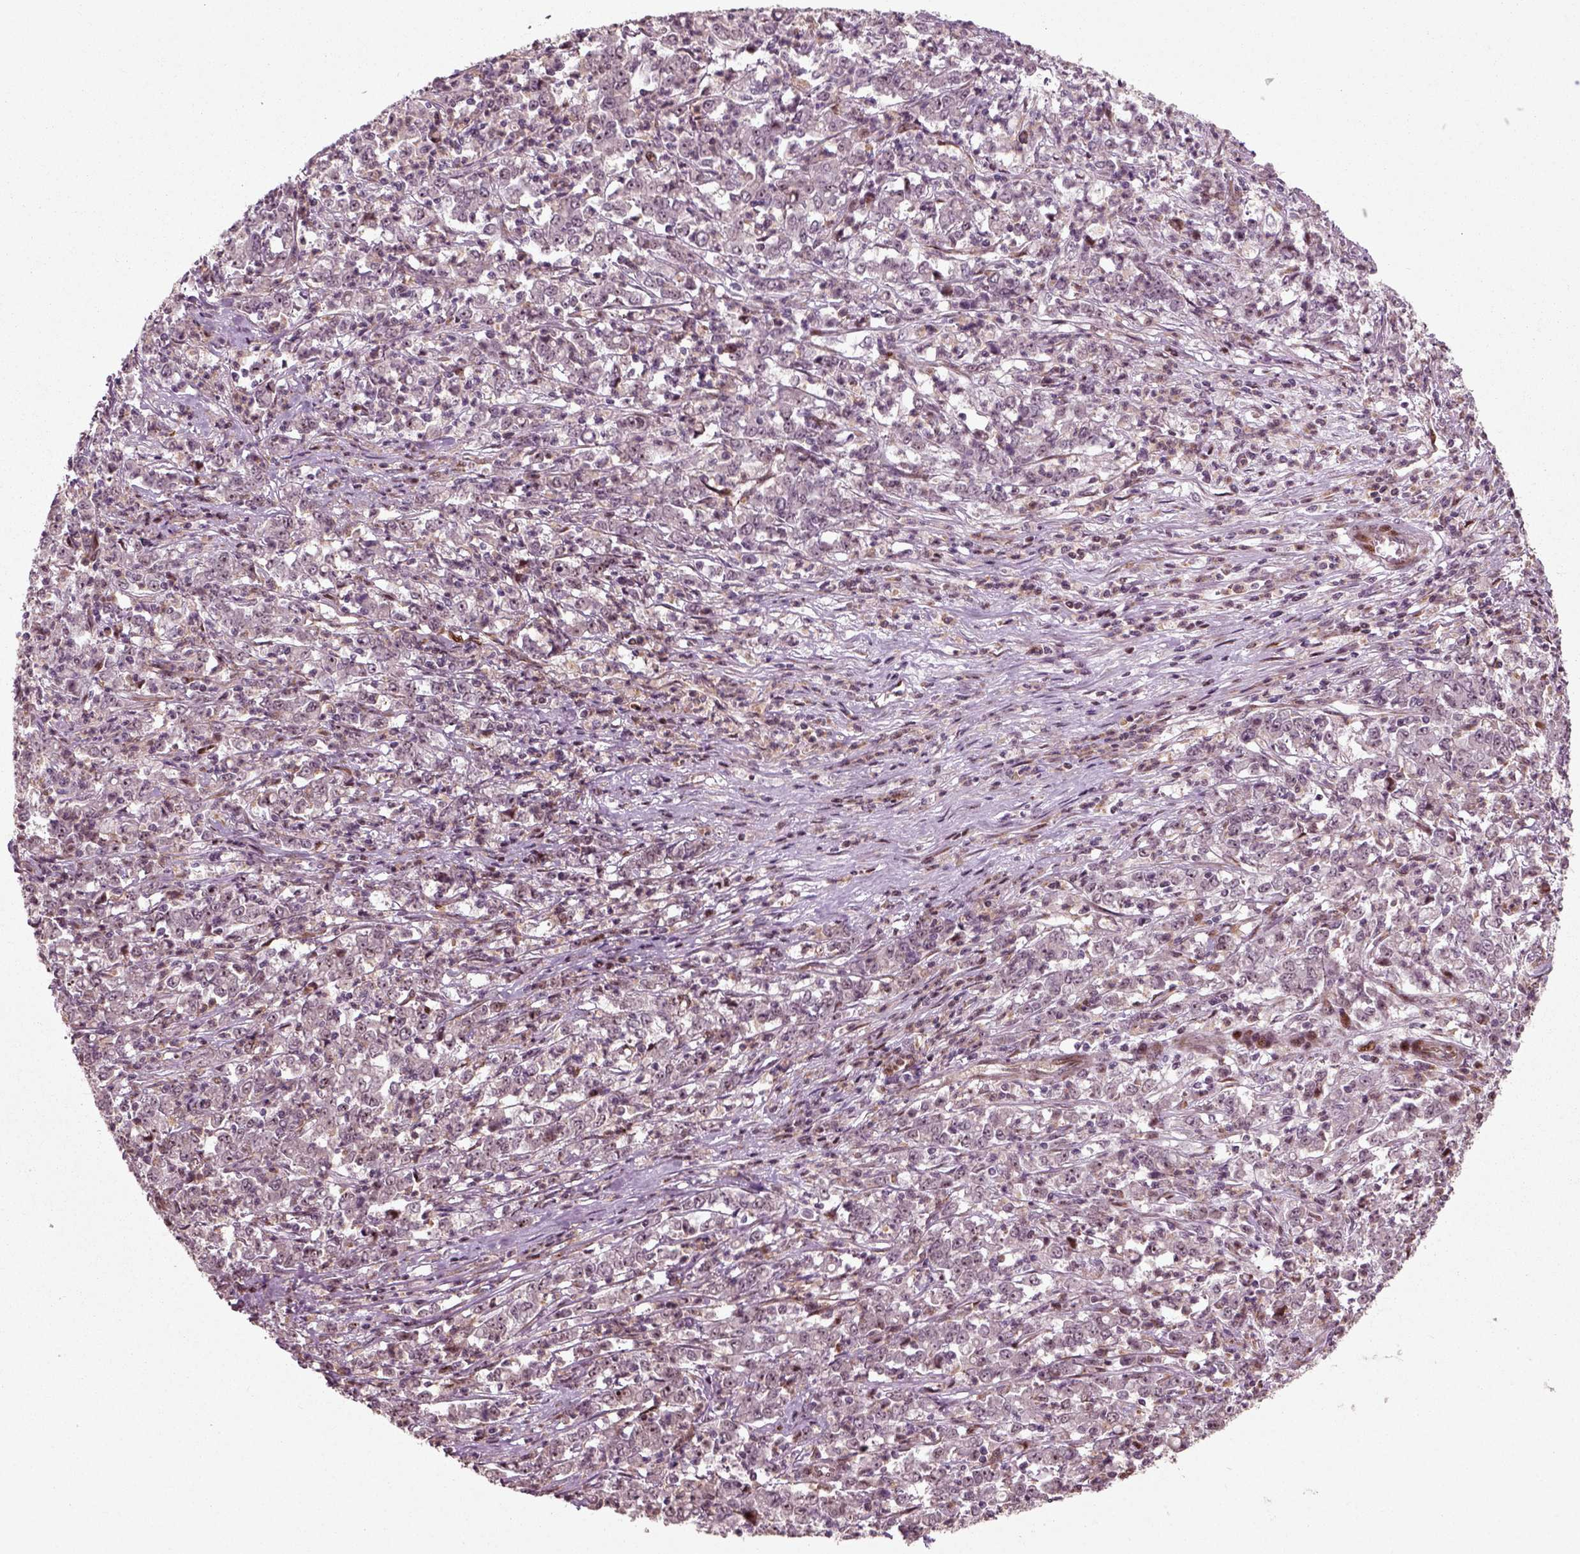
{"staining": {"intensity": "negative", "quantity": "none", "location": "none"}, "tissue": "stomach cancer", "cell_type": "Tumor cells", "image_type": "cancer", "snomed": [{"axis": "morphology", "description": "Adenocarcinoma, NOS"}, {"axis": "topography", "description": "Stomach, lower"}], "caption": "The IHC micrograph has no significant positivity in tumor cells of stomach adenocarcinoma tissue. The staining is performed using DAB brown chromogen with nuclei counter-stained in using hematoxylin.", "gene": "CDC14A", "patient": {"sex": "female", "age": 71}}